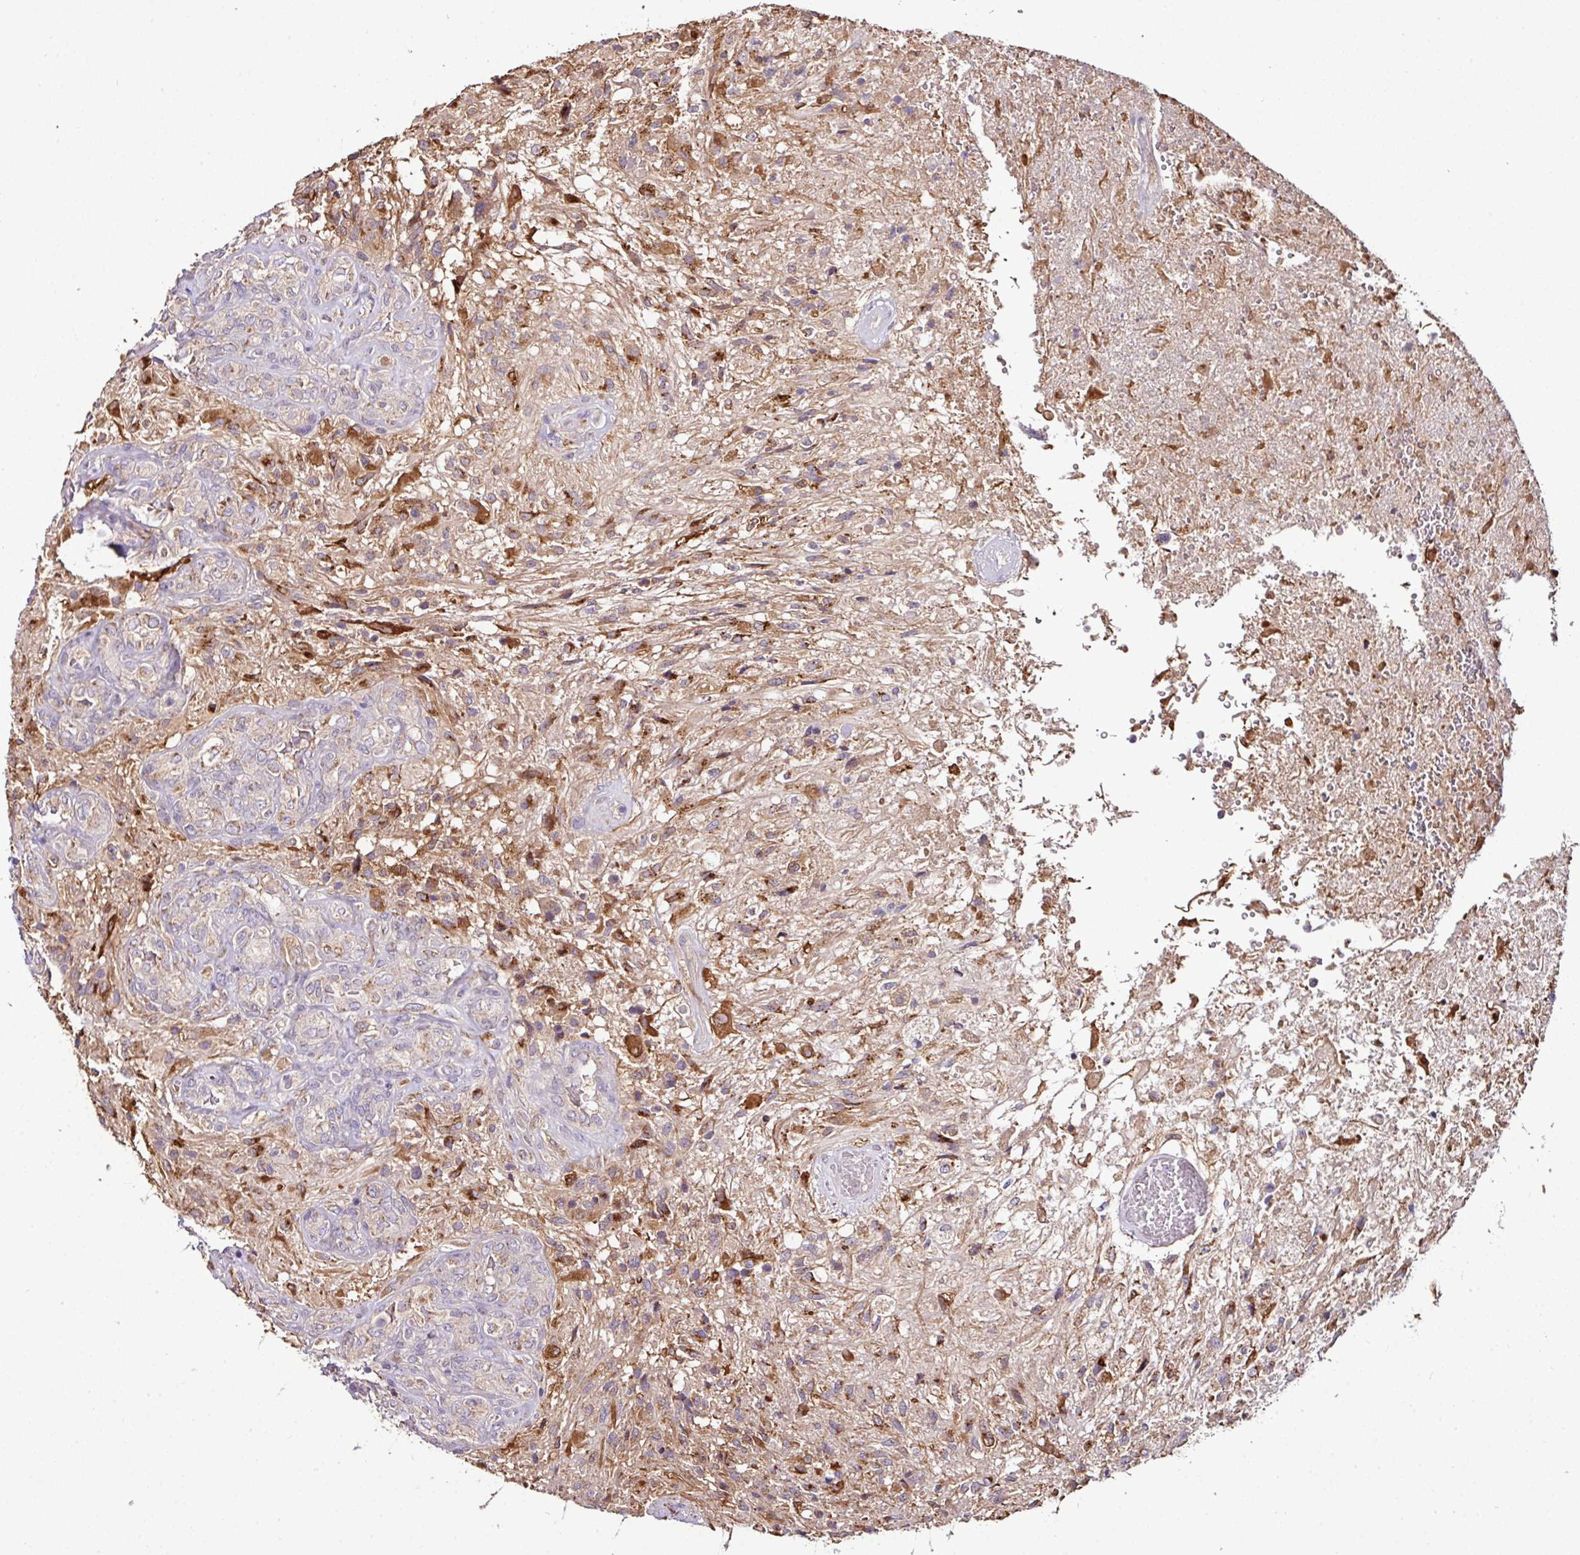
{"staining": {"intensity": "moderate", "quantity": "25%-75%", "location": "cytoplasmic/membranous"}, "tissue": "glioma", "cell_type": "Tumor cells", "image_type": "cancer", "snomed": [{"axis": "morphology", "description": "Glioma, malignant, High grade"}, {"axis": "topography", "description": "Brain"}], "caption": "Immunohistochemical staining of human malignant glioma (high-grade) displays medium levels of moderate cytoplasmic/membranous staining in approximately 25%-75% of tumor cells.", "gene": "CPD", "patient": {"sex": "male", "age": 56}}